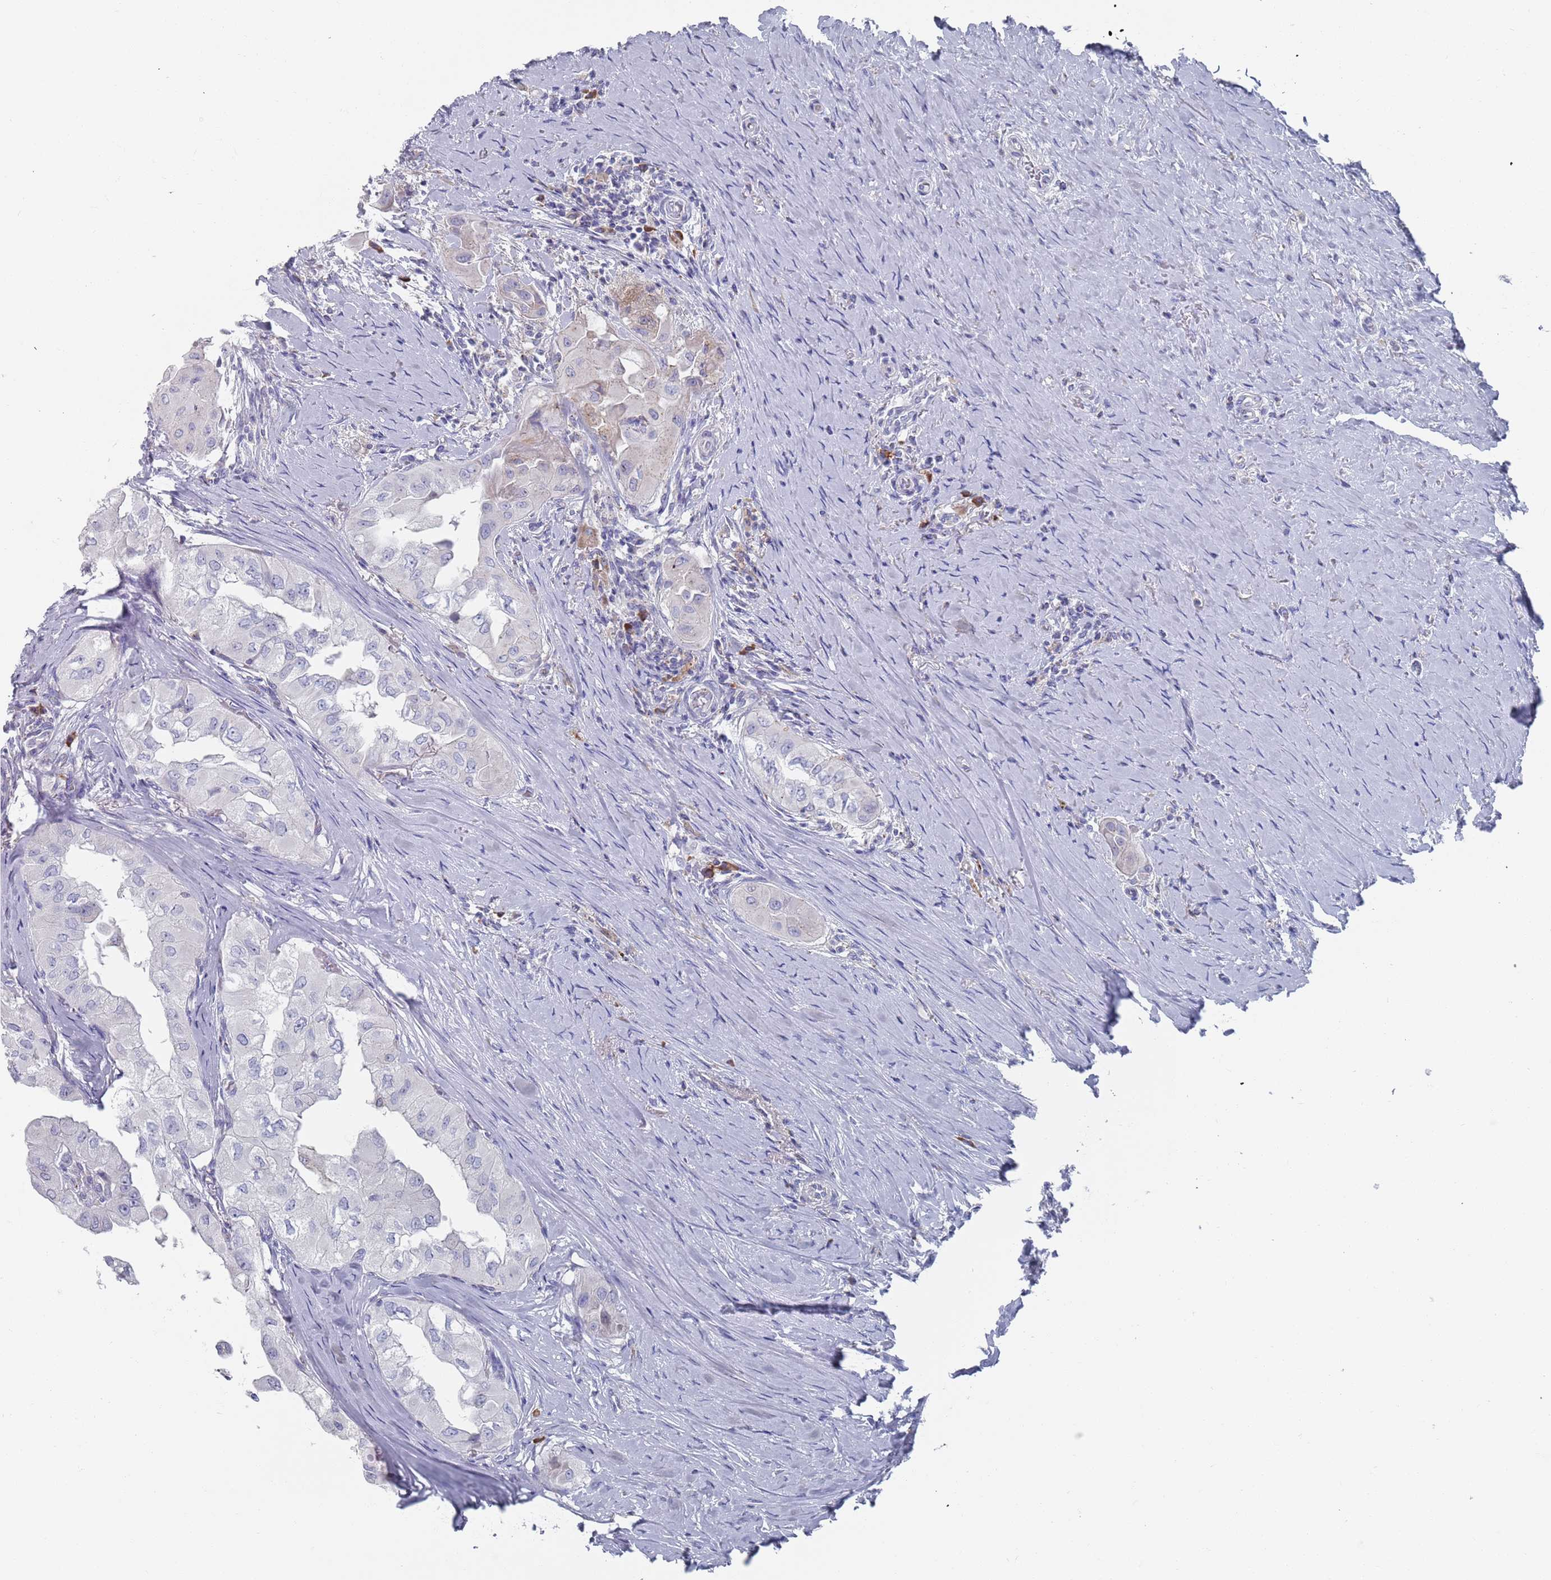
{"staining": {"intensity": "negative", "quantity": "none", "location": "none"}, "tissue": "thyroid cancer", "cell_type": "Tumor cells", "image_type": "cancer", "snomed": [{"axis": "morphology", "description": "Papillary adenocarcinoma, NOS"}, {"axis": "topography", "description": "Thyroid gland"}], "caption": "Protein analysis of thyroid papillary adenocarcinoma reveals no significant positivity in tumor cells.", "gene": "MAT1A", "patient": {"sex": "female", "age": 59}}